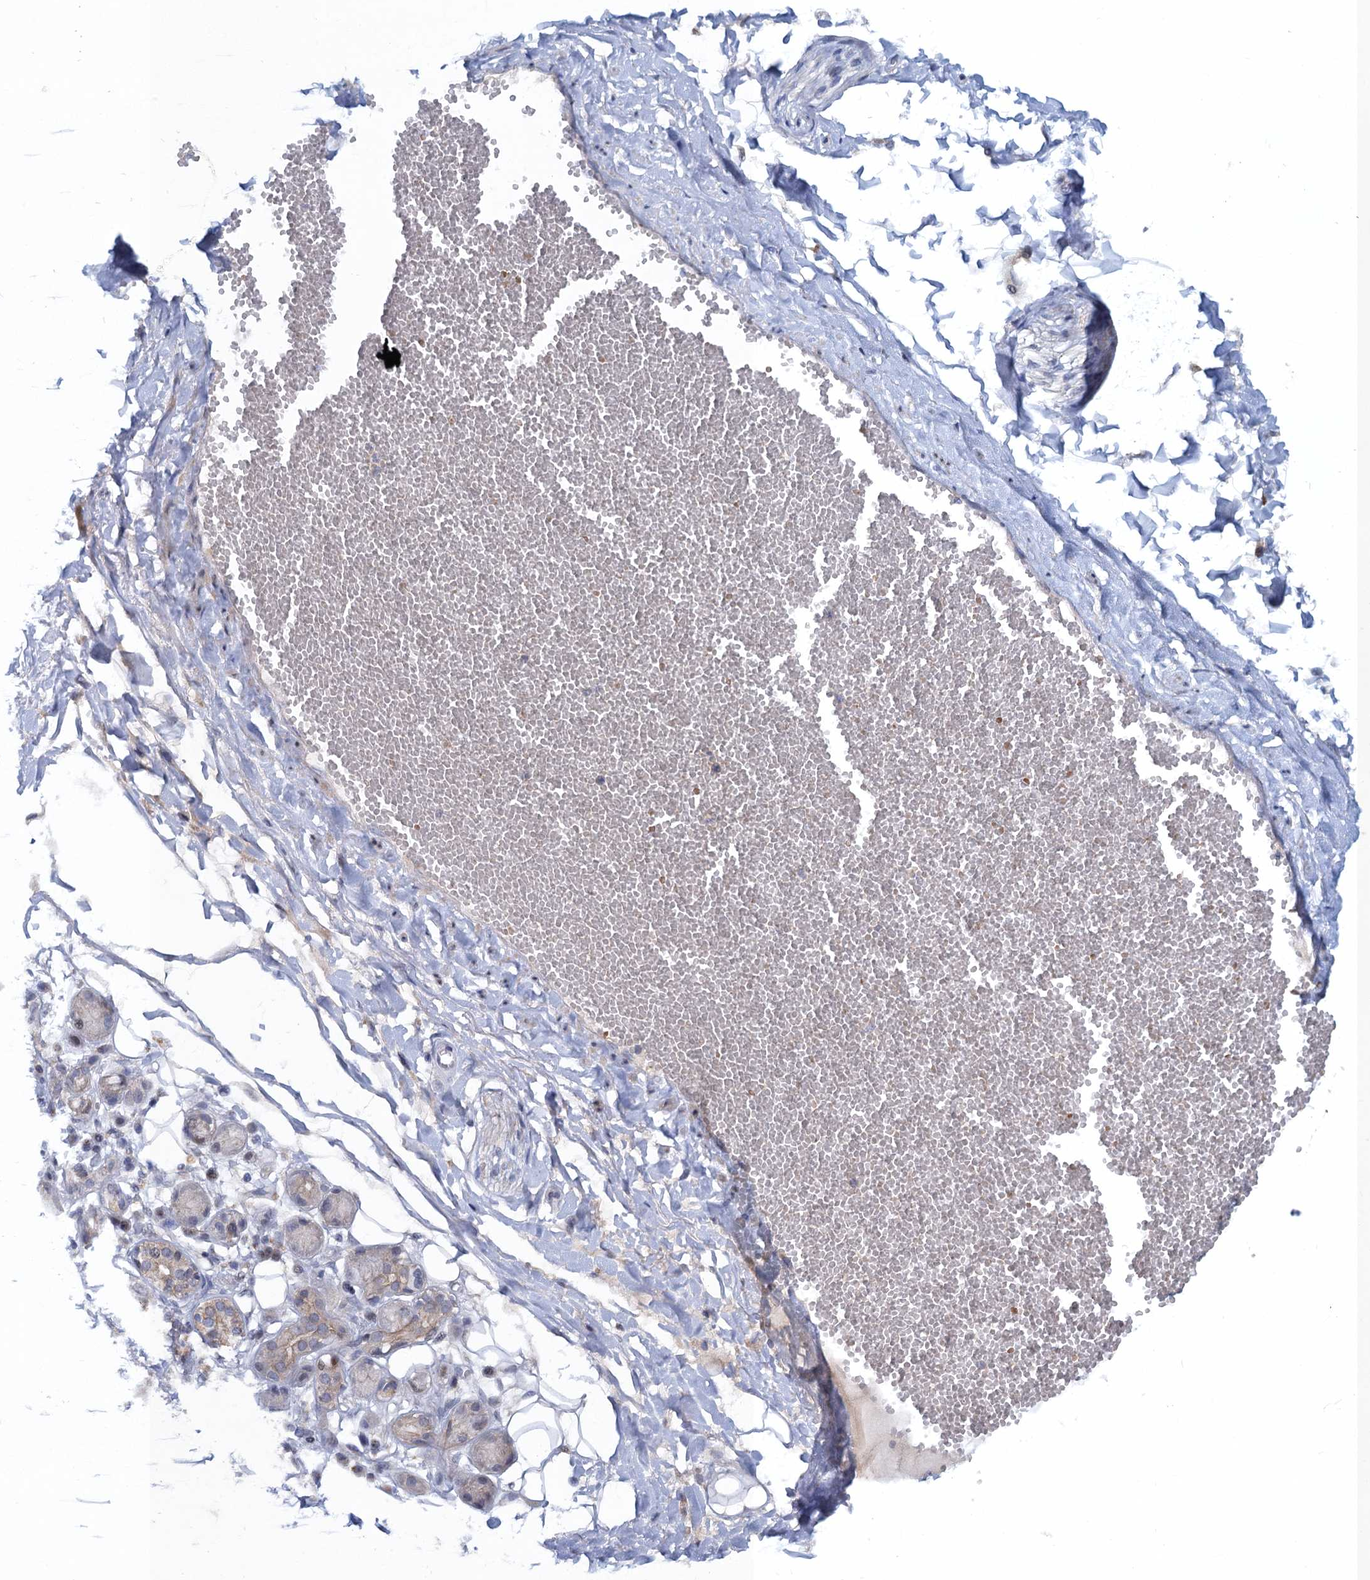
{"staining": {"intensity": "negative", "quantity": "none", "location": "none"}, "tissue": "adipose tissue", "cell_type": "Adipocytes", "image_type": "normal", "snomed": [{"axis": "morphology", "description": "Normal tissue, NOS"}, {"axis": "morphology", "description": "Inflammation, NOS"}, {"axis": "topography", "description": "Salivary gland"}, {"axis": "topography", "description": "Peripheral nerve tissue"}], "caption": "This is an immunohistochemistry (IHC) micrograph of unremarkable adipose tissue. There is no expression in adipocytes.", "gene": "ATOSA", "patient": {"sex": "female", "age": 75}}